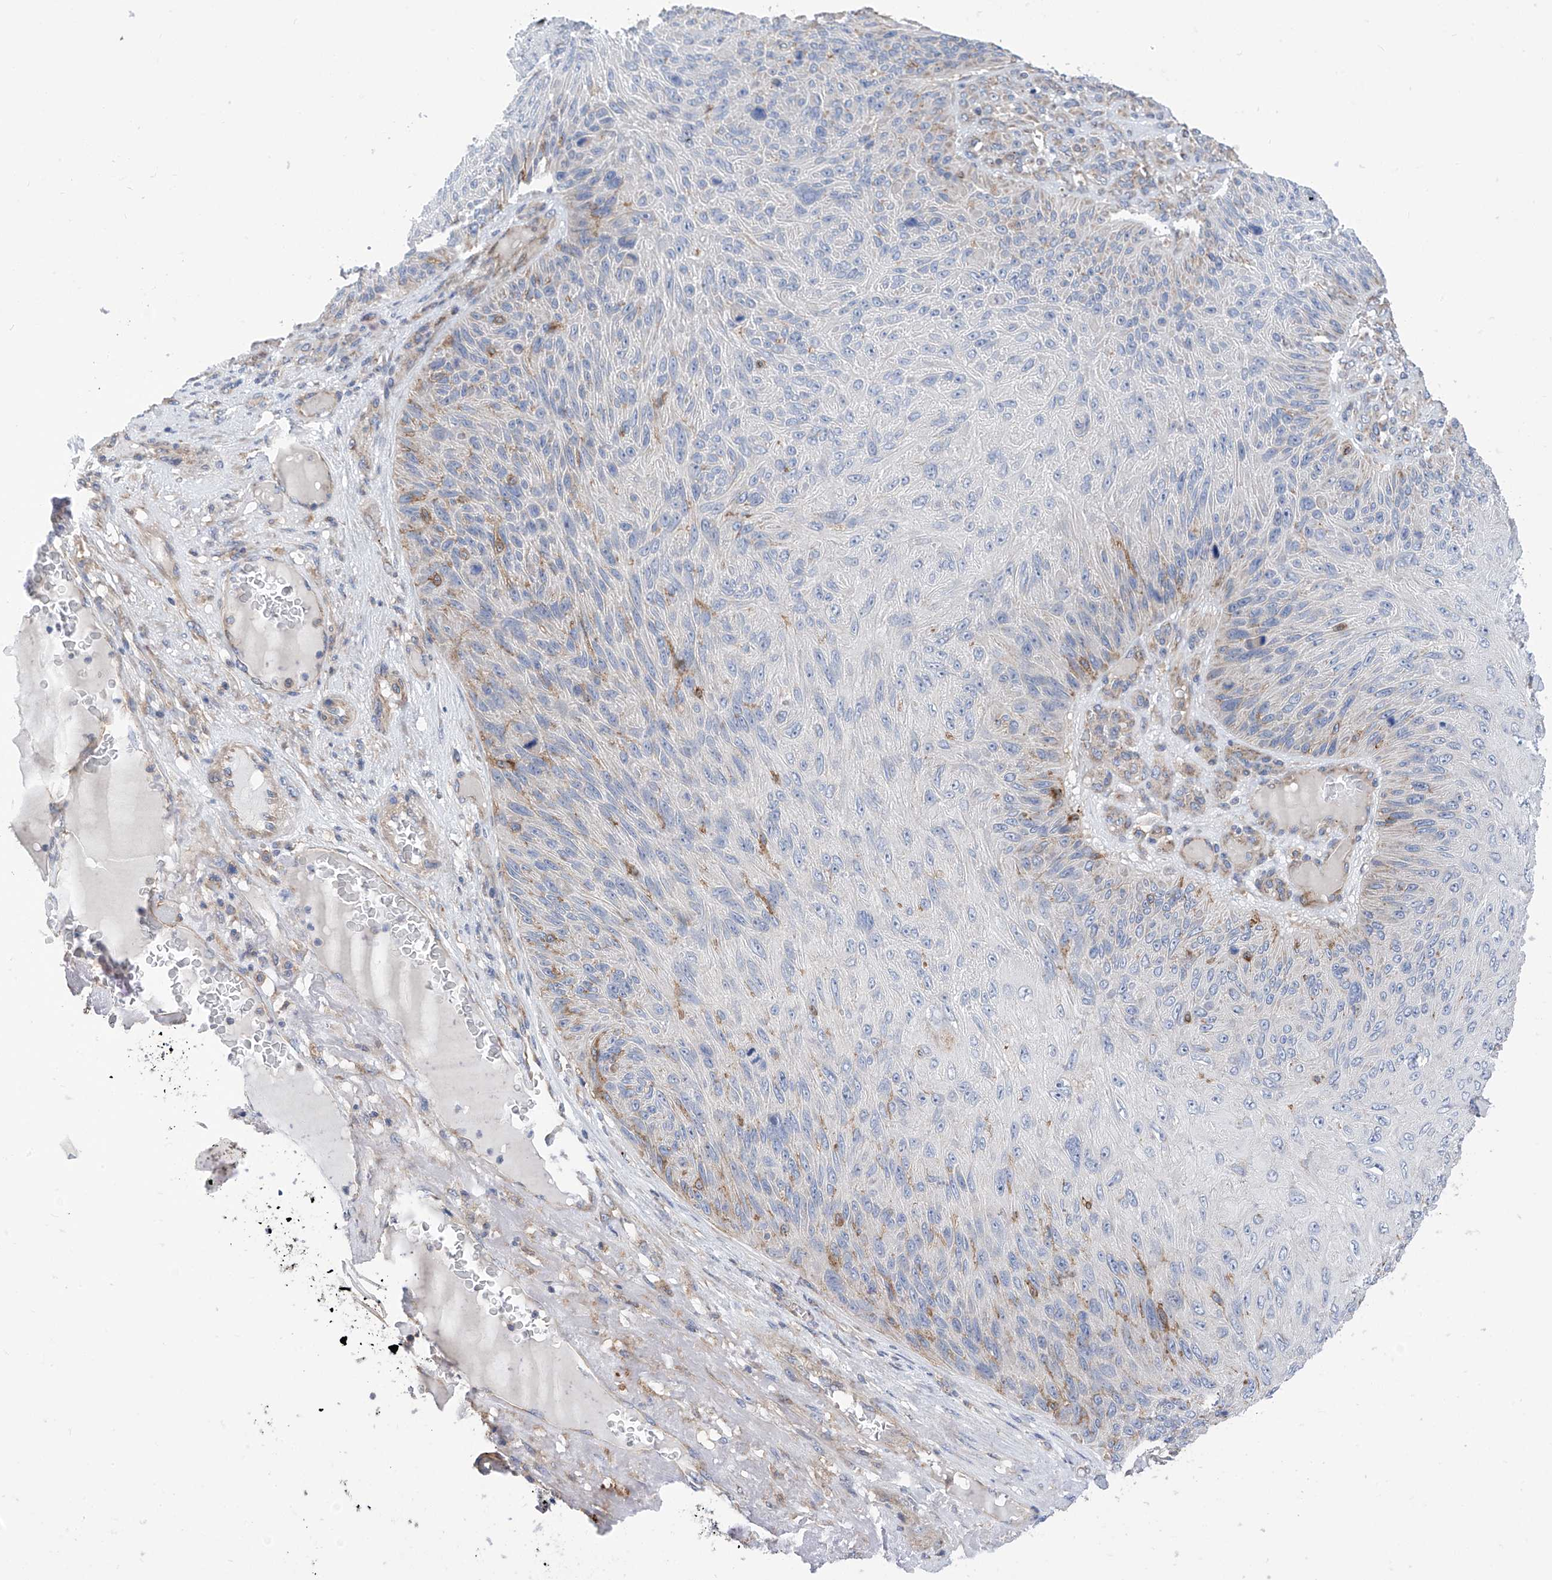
{"staining": {"intensity": "negative", "quantity": "none", "location": "none"}, "tissue": "skin cancer", "cell_type": "Tumor cells", "image_type": "cancer", "snomed": [{"axis": "morphology", "description": "Squamous cell carcinoma, NOS"}, {"axis": "topography", "description": "Skin"}], "caption": "High magnification brightfield microscopy of skin squamous cell carcinoma stained with DAB (brown) and counterstained with hematoxylin (blue): tumor cells show no significant staining. (IHC, brightfield microscopy, high magnification).", "gene": "P2RX7", "patient": {"sex": "female", "age": 88}}